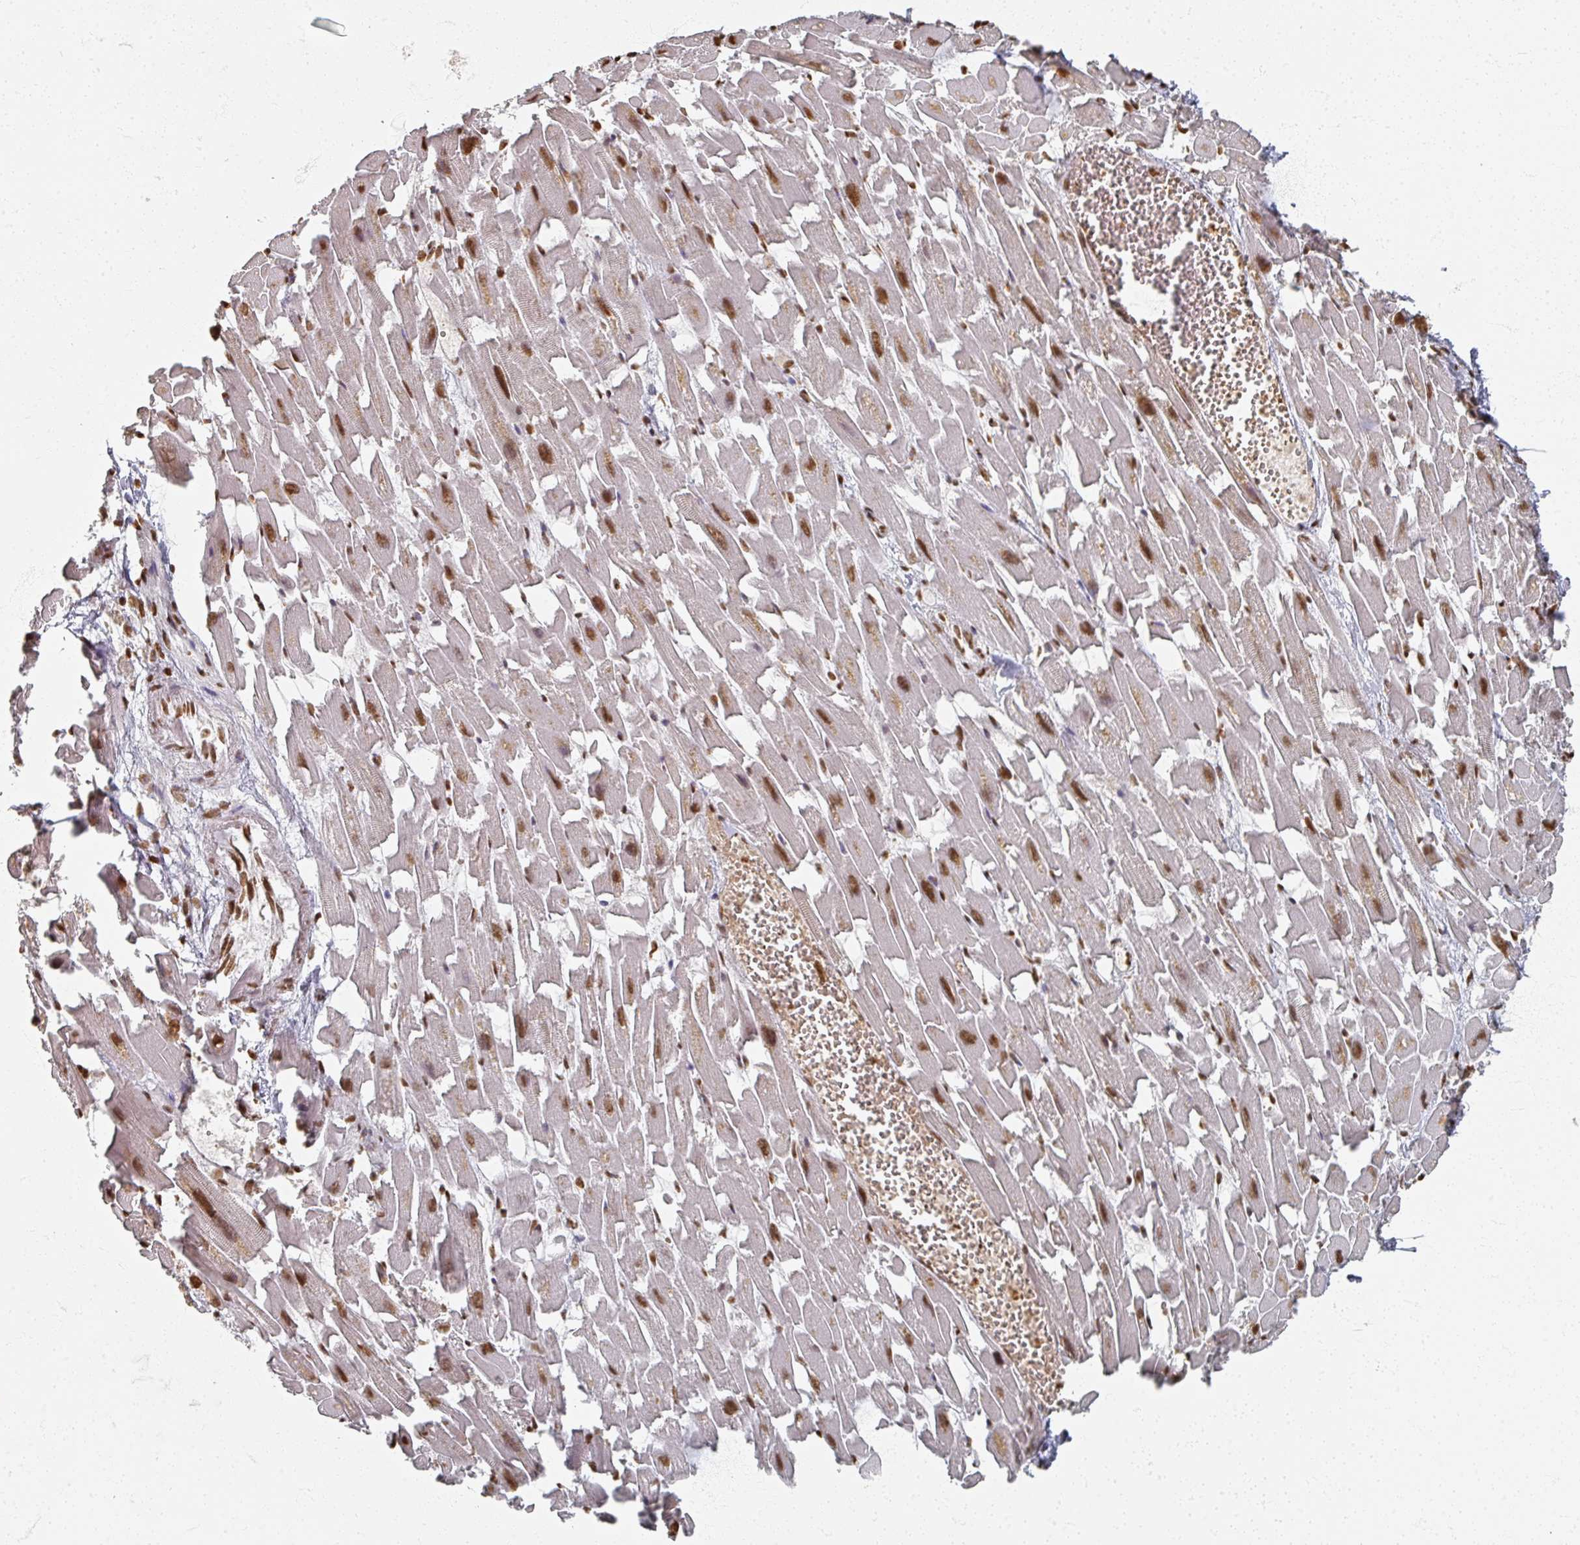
{"staining": {"intensity": "moderate", "quantity": ">75%", "location": "nuclear"}, "tissue": "heart muscle", "cell_type": "Cardiomyocytes", "image_type": "normal", "snomed": [{"axis": "morphology", "description": "Normal tissue, NOS"}, {"axis": "topography", "description": "Heart"}], "caption": "Human heart muscle stained with a brown dye displays moderate nuclear positive positivity in about >75% of cardiomyocytes.", "gene": "DCUN1D5", "patient": {"sex": "female", "age": 64}}